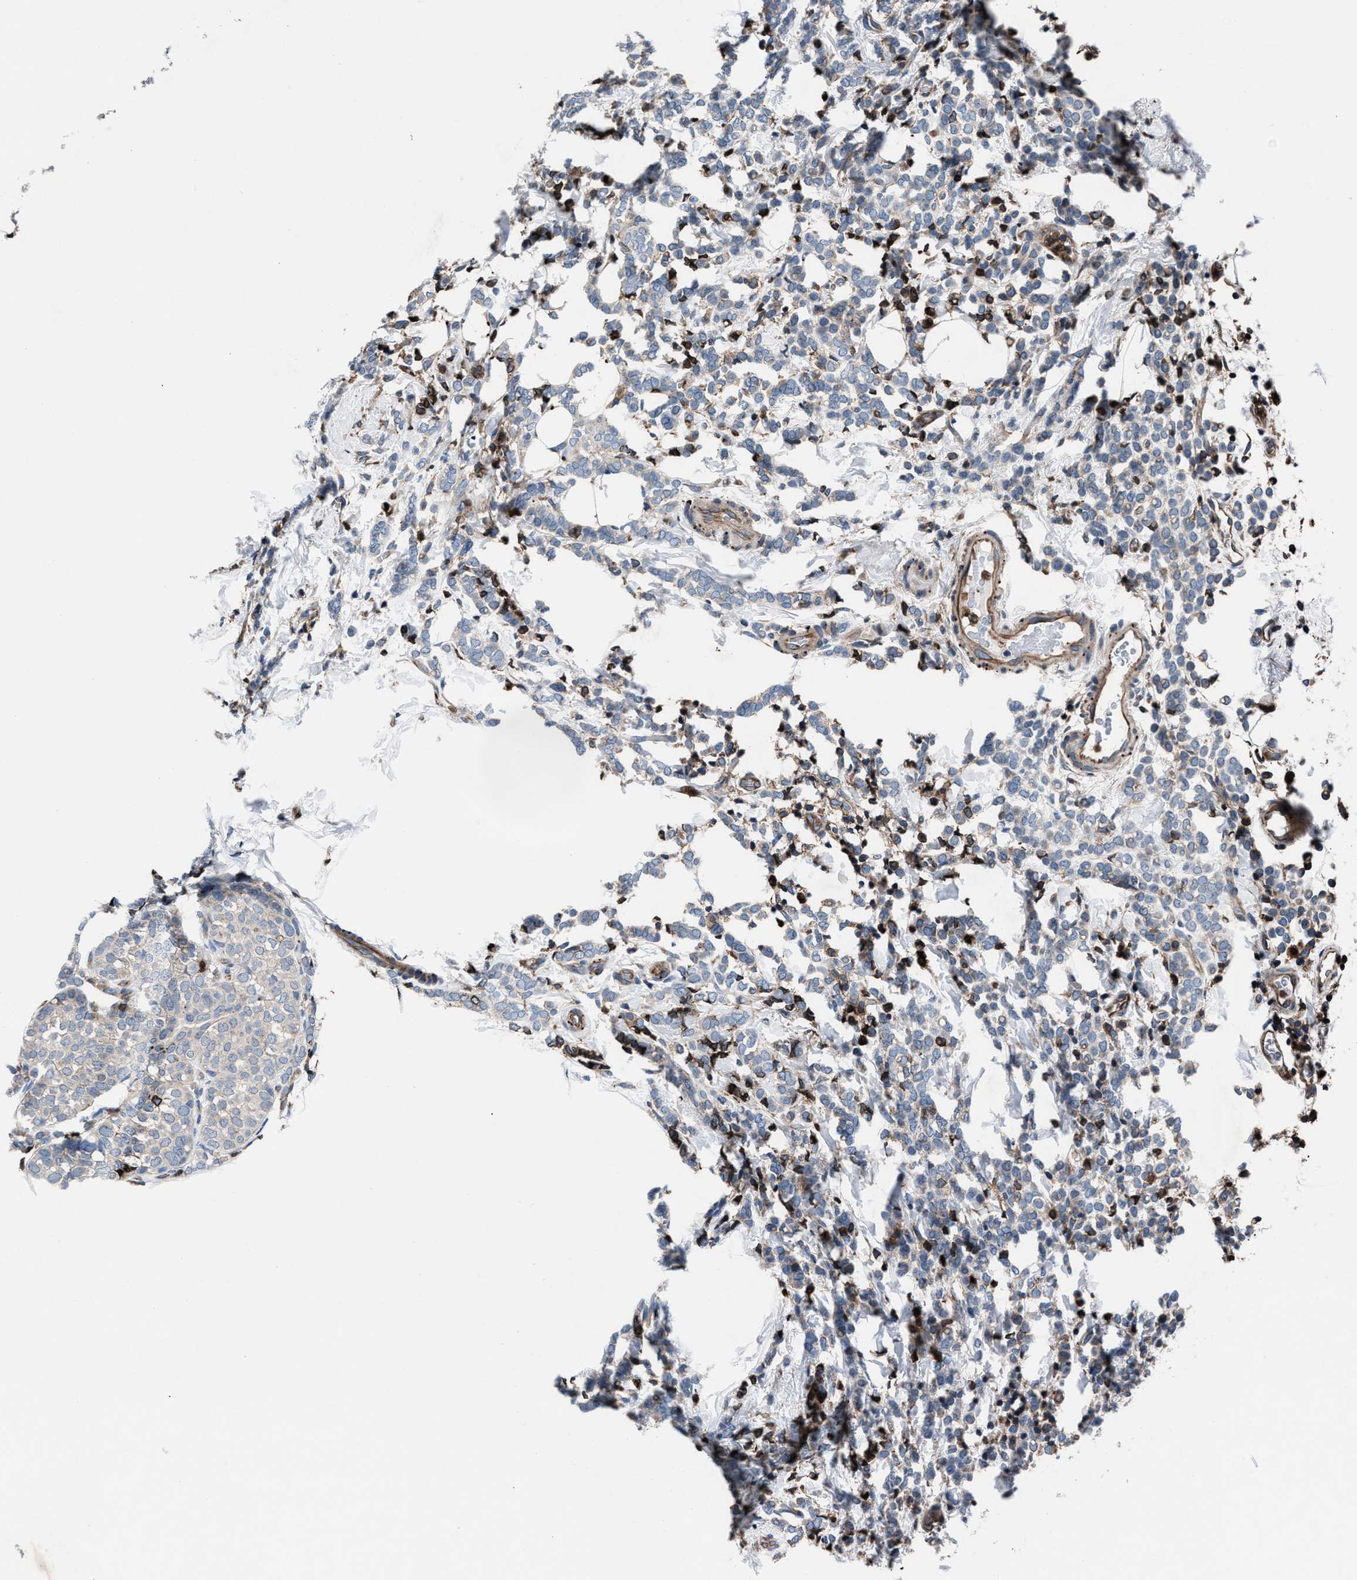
{"staining": {"intensity": "strong", "quantity": "<25%", "location": "cytoplasmic/membranous"}, "tissue": "breast cancer", "cell_type": "Tumor cells", "image_type": "cancer", "snomed": [{"axis": "morphology", "description": "Lobular carcinoma"}, {"axis": "topography", "description": "Breast"}], "caption": "Brown immunohistochemical staining in breast cancer (lobular carcinoma) shows strong cytoplasmic/membranous expression in about <25% of tumor cells.", "gene": "MFSD11", "patient": {"sex": "female", "age": 50}}